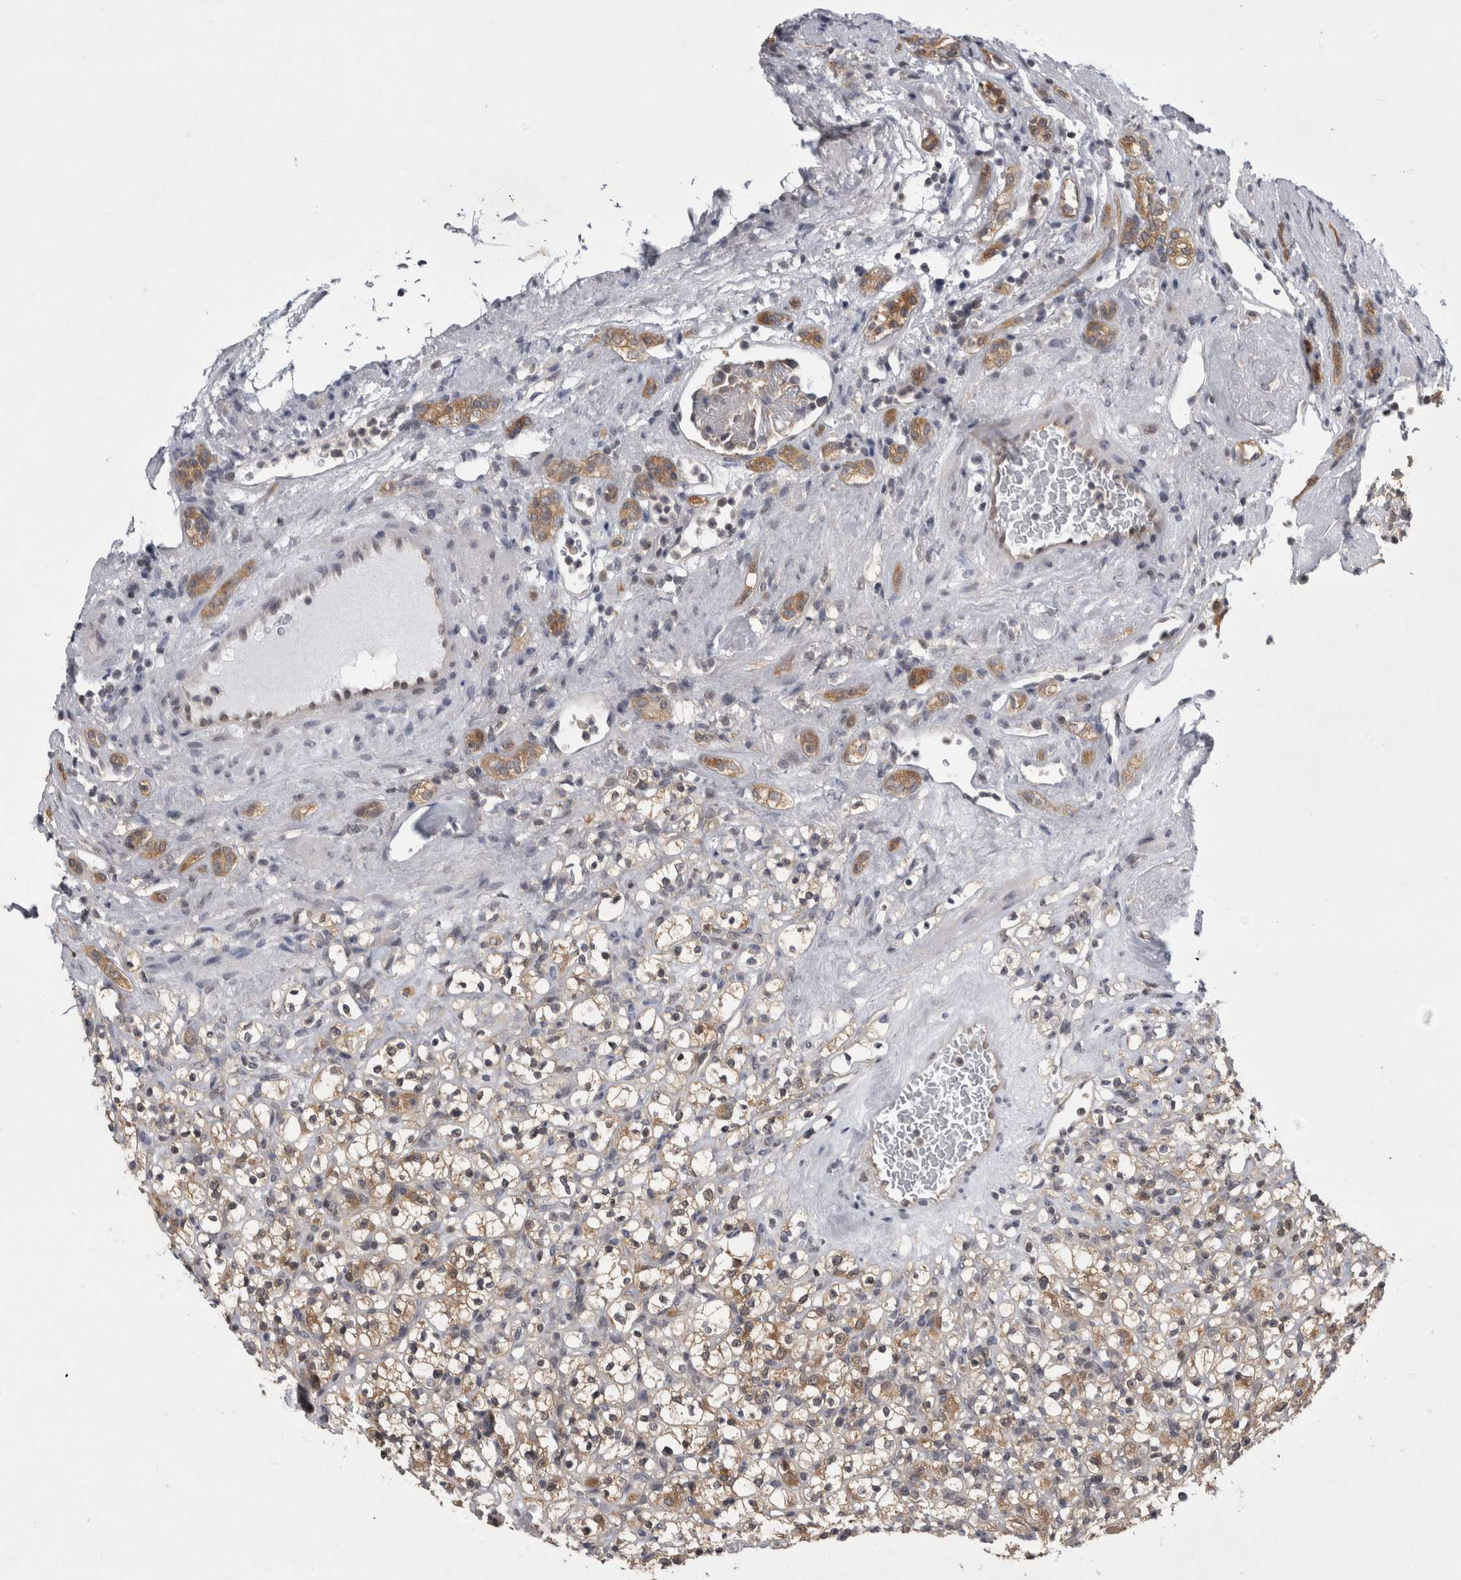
{"staining": {"intensity": "weak", "quantity": ">75%", "location": "cytoplasmic/membranous"}, "tissue": "renal cancer", "cell_type": "Tumor cells", "image_type": "cancer", "snomed": [{"axis": "morphology", "description": "Normal tissue, NOS"}, {"axis": "morphology", "description": "Adenocarcinoma, NOS"}, {"axis": "topography", "description": "Kidney"}], "caption": "A high-resolution image shows immunohistochemistry staining of adenocarcinoma (renal), which shows weak cytoplasmic/membranous staining in approximately >75% of tumor cells.", "gene": "PSMB2", "patient": {"sex": "female", "age": 72}}